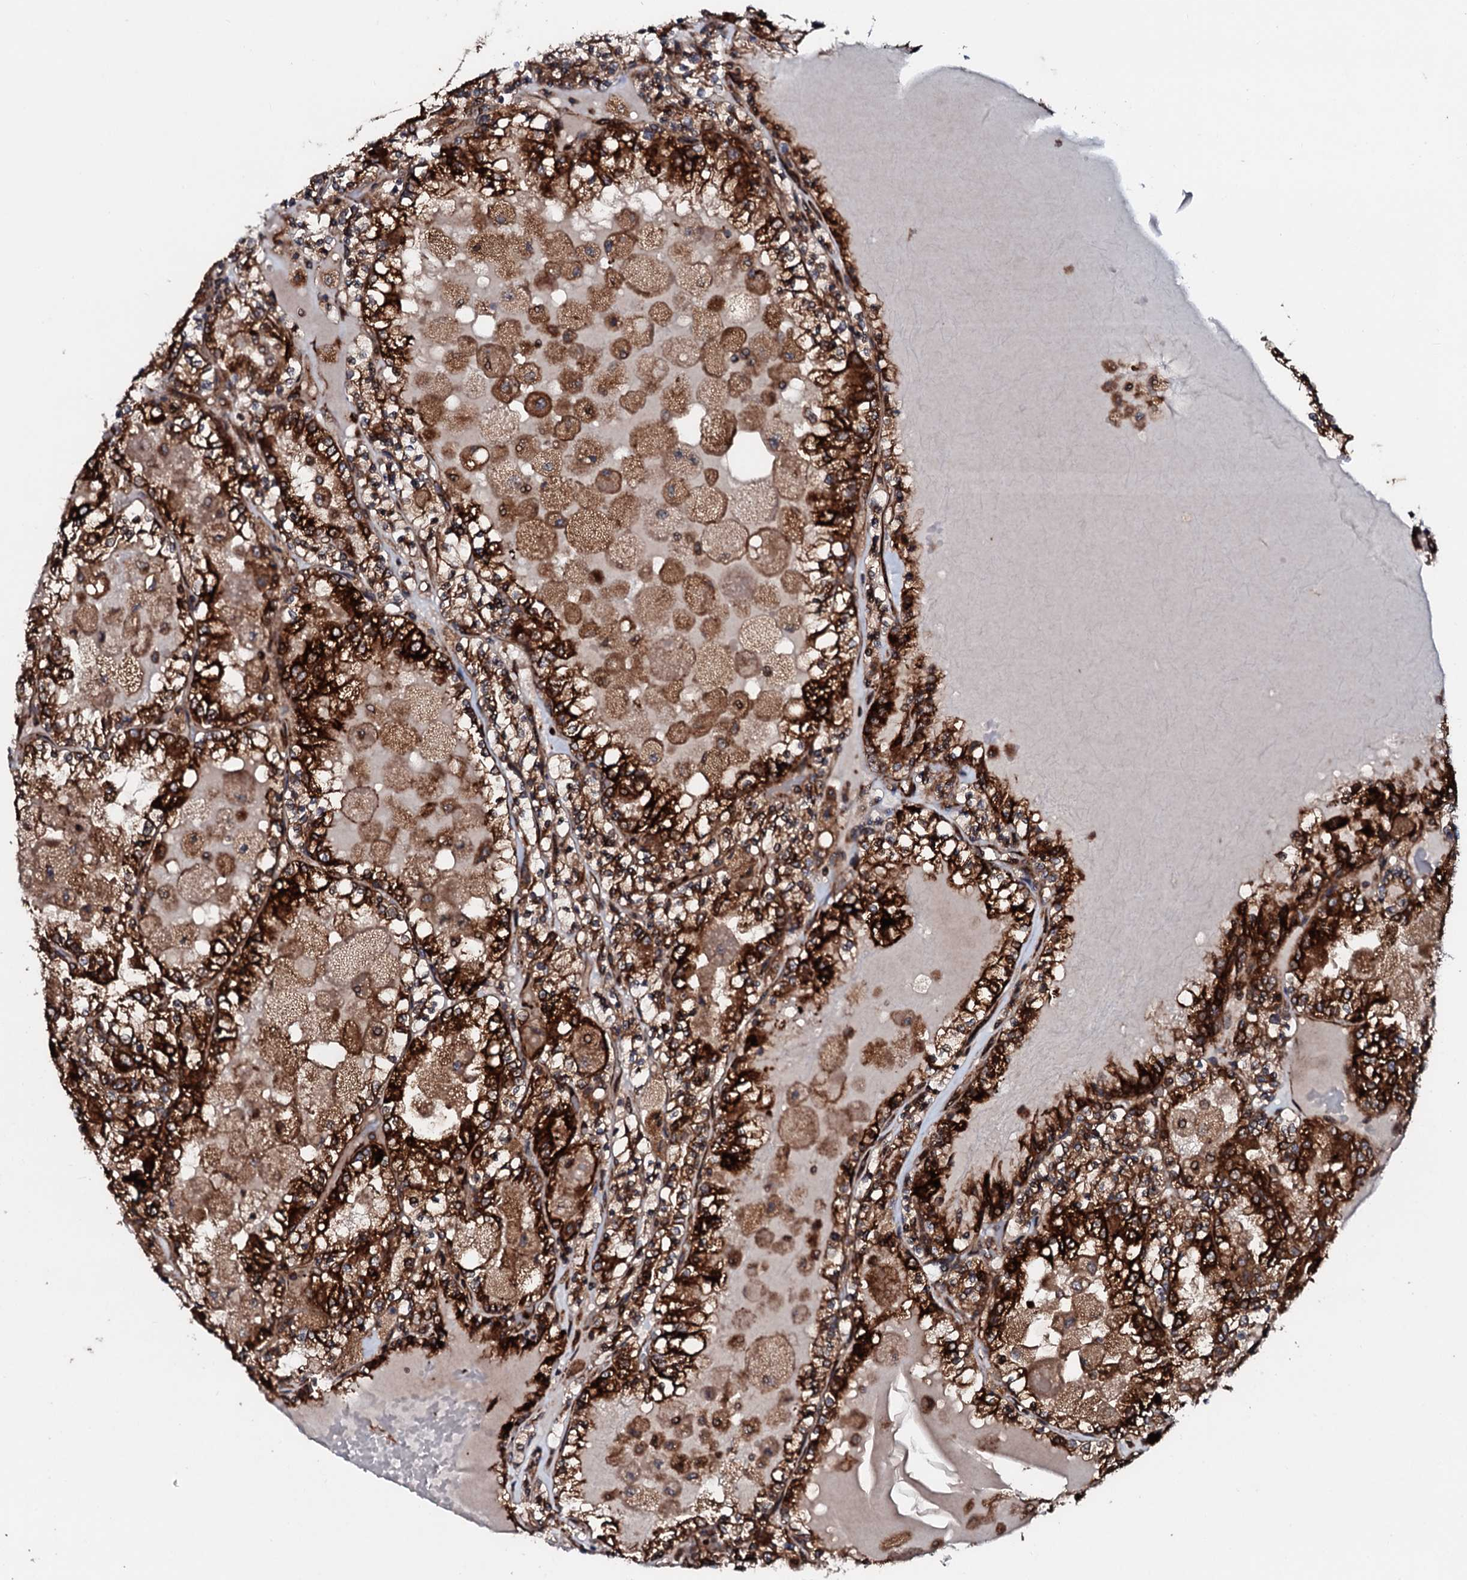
{"staining": {"intensity": "strong", "quantity": ">75%", "location": "cytoplasmic/membranous"}, "tissue": "renal cancer", "cell_type": "Tumor cells", "image_type": "cancer", "snomed": [{"axis": "morphology", "description": "Adenocarcinoma, NOS"}, {"axis": "topography", "description": "Kidney"}], "caption": "Renal cancer (adenocarcinoma) stained with DAB (3,3'-diaminobenzidine) IHC exhibits high levels of strong cytoplasmic/membranous staining in about >75% of tumor cells.", "gene": "SDHAF2", "patient": {"sex": "female", "age": 56}}